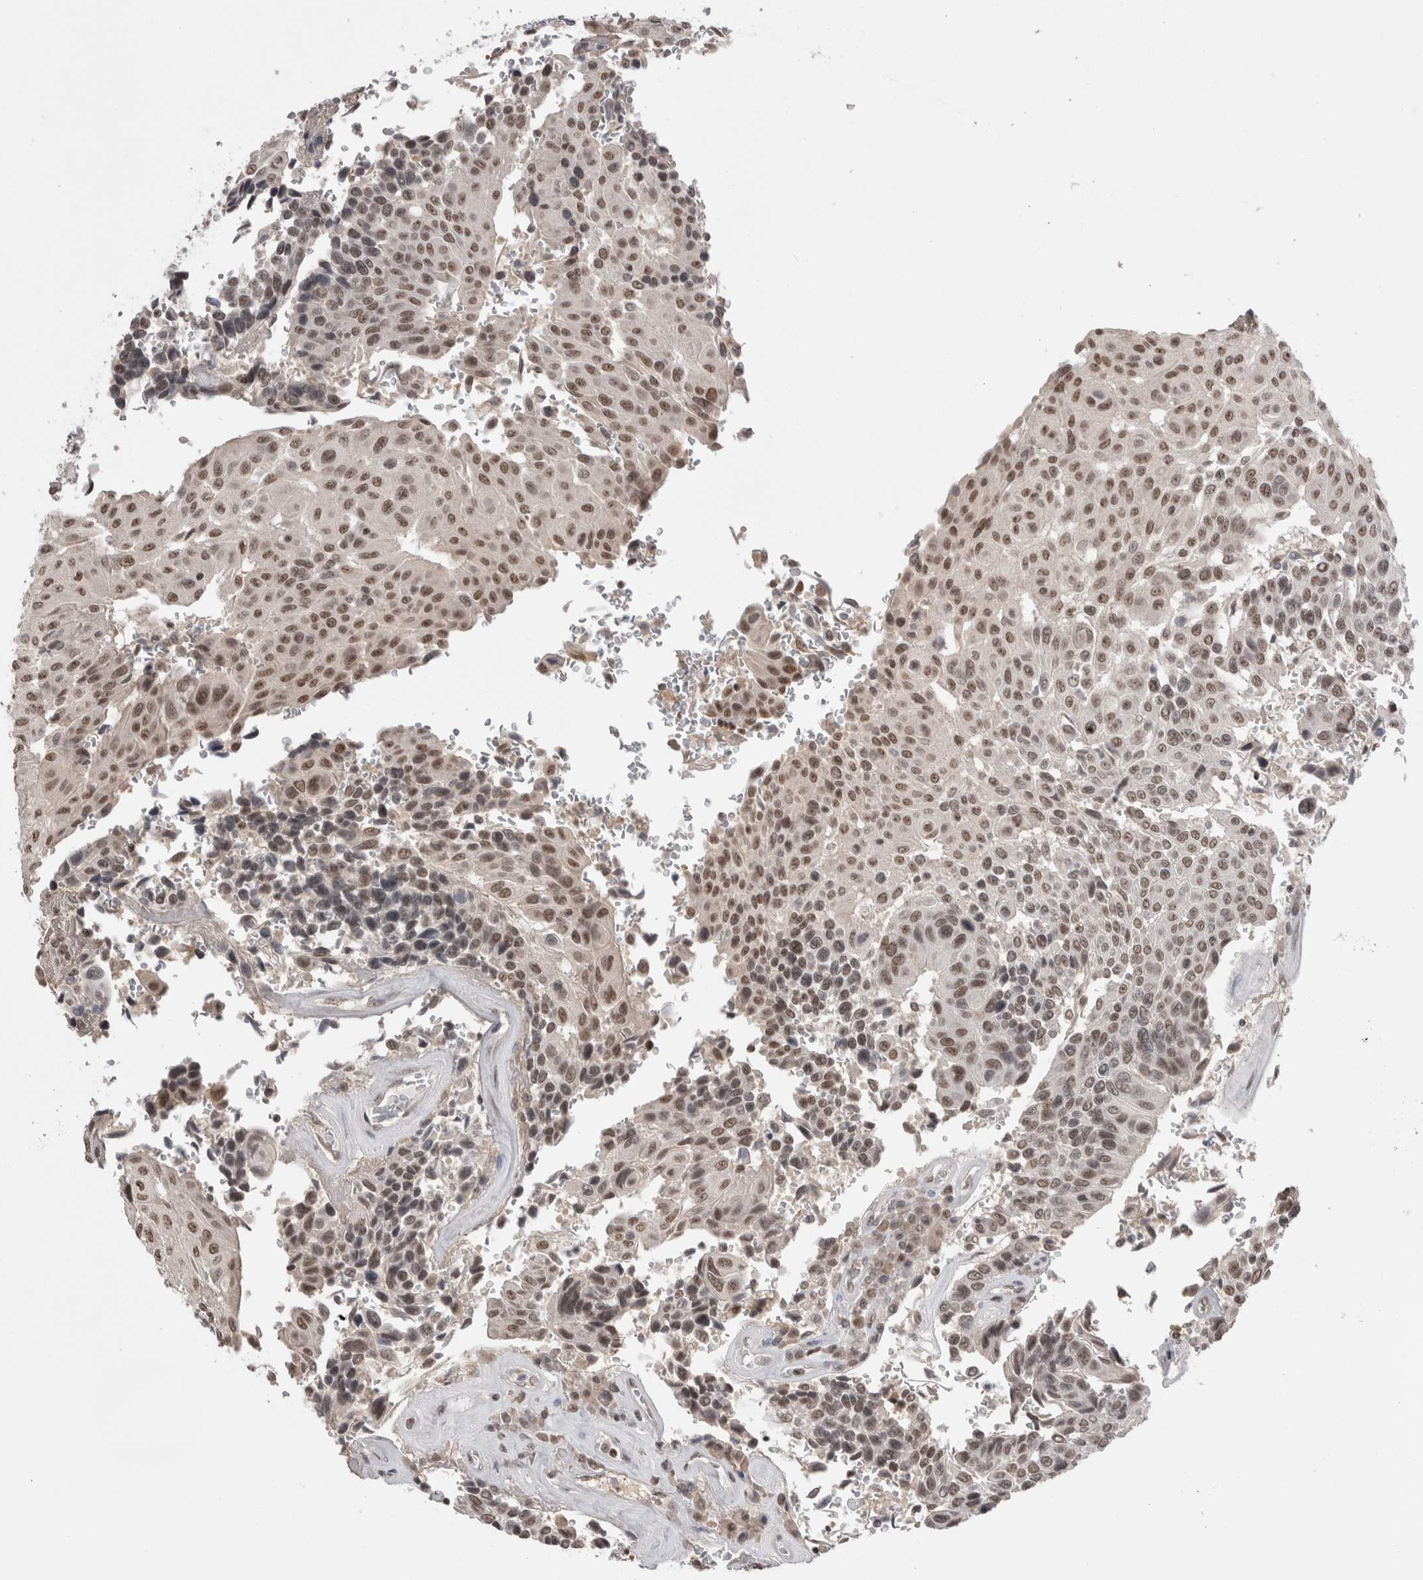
{"staining": {"intensity": "moderate", "quantity": ">75%", "location": "nuclear"}, "tissue": "urothelial cancer", "cell_type": "Tumor cells", "image_type": "cancer", "snomed": [{"axis": "morphology", "description": "Urothelial carcinoma, High grade"}, {"axis": "topography", "description": "Urinary bladder"}], "caption": "Moderate nuclear protein staining is identified in approximately >75% of tumor cells in urothelial cancer.", "gene": "DAXX", "patient": {"sex": "male", "age": 66}}